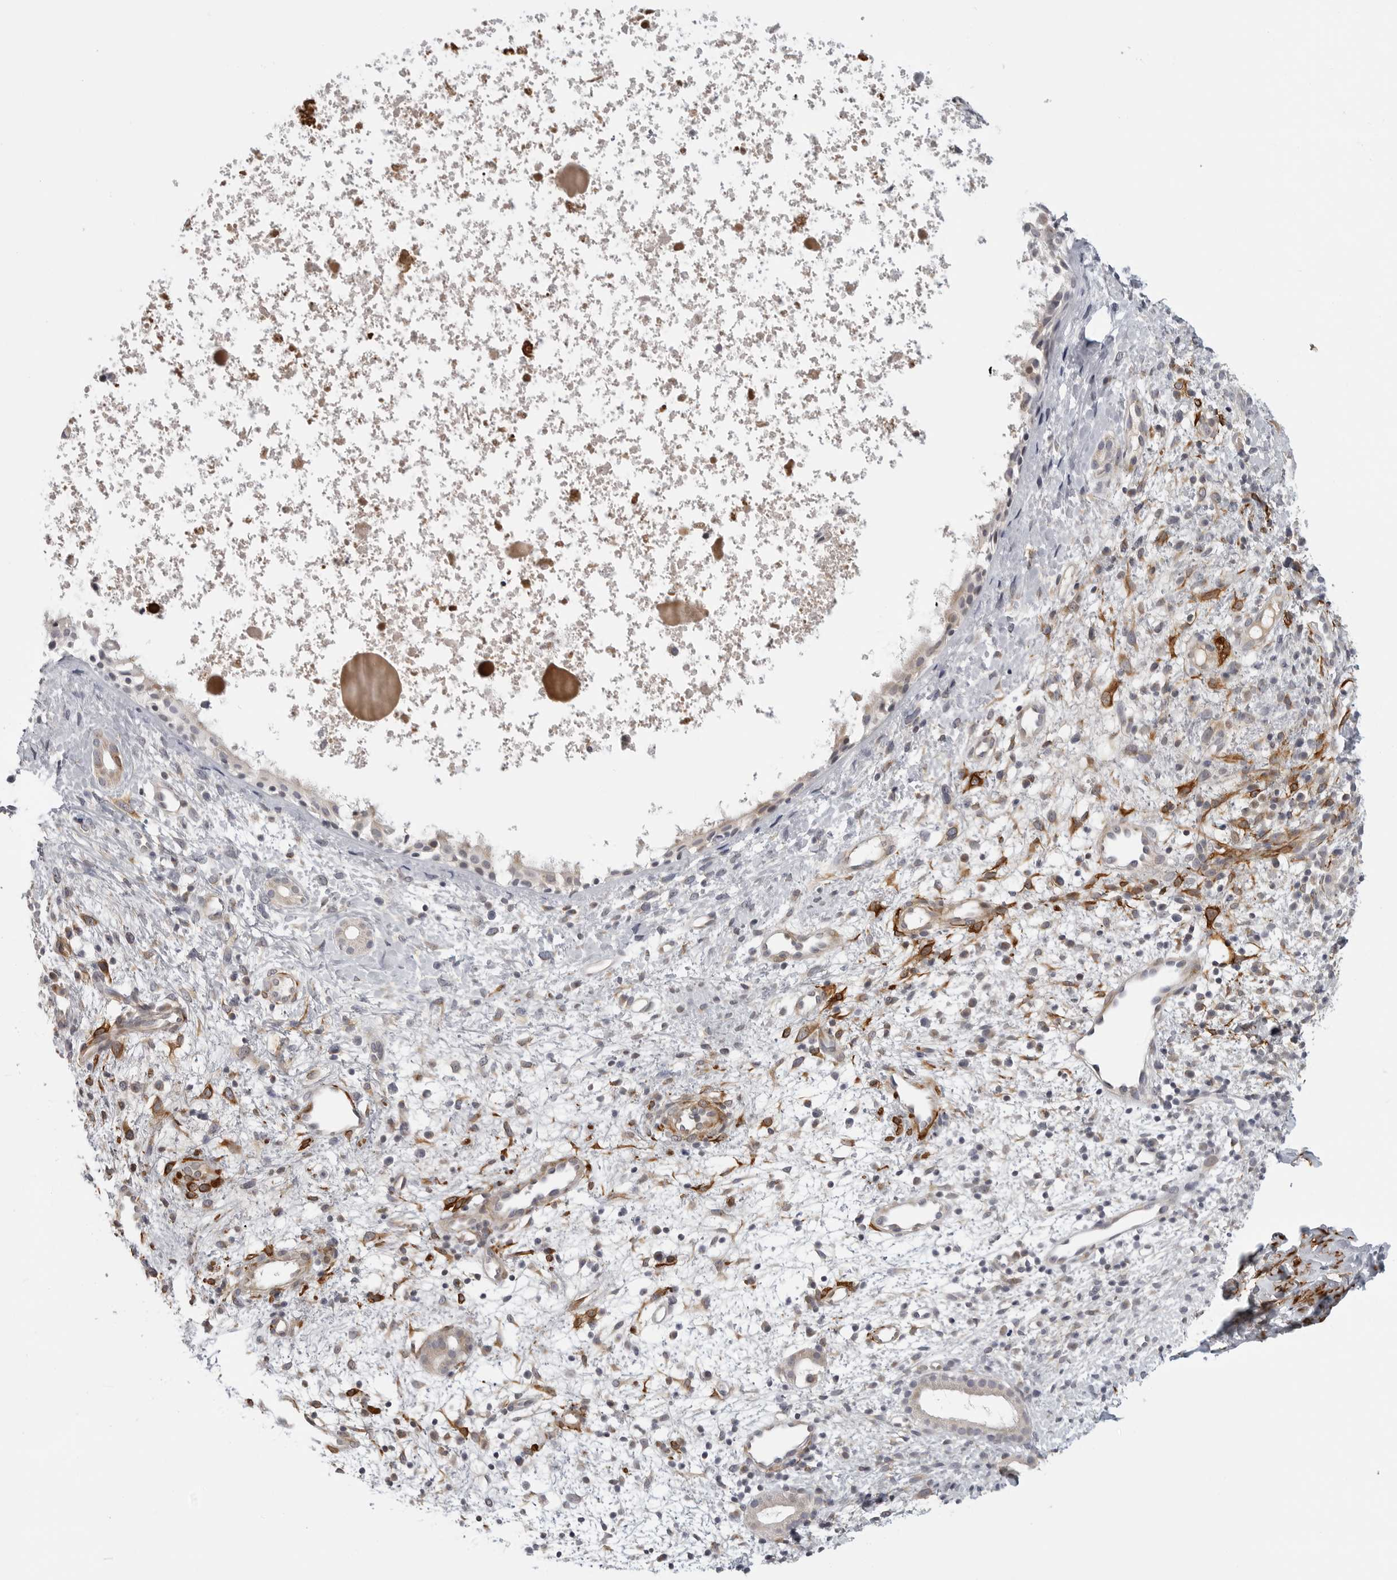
{"staining": {"intensity": "negative", "quantity": "none", "location": "none"}, "tissue": "nasopharynx", "cell_type": "Respiratory epithelial cells", "image_type": "normal", "snomed": [{"axis": "morphology", "description": "Normal tissue, NOS"}, {"axis": "topography", "description": "Nasopharynx"}], "caption": "This photomicrograph is of unremarkable nasopharynx stained with immunohistochemistry (IHC) to label a protein in brown with the nuclei are counter-stained blue. There is no staining in respiratory epithelial cells.", "gene": "MAP7D1", "patient": {"sex": "male", "age": 22}}